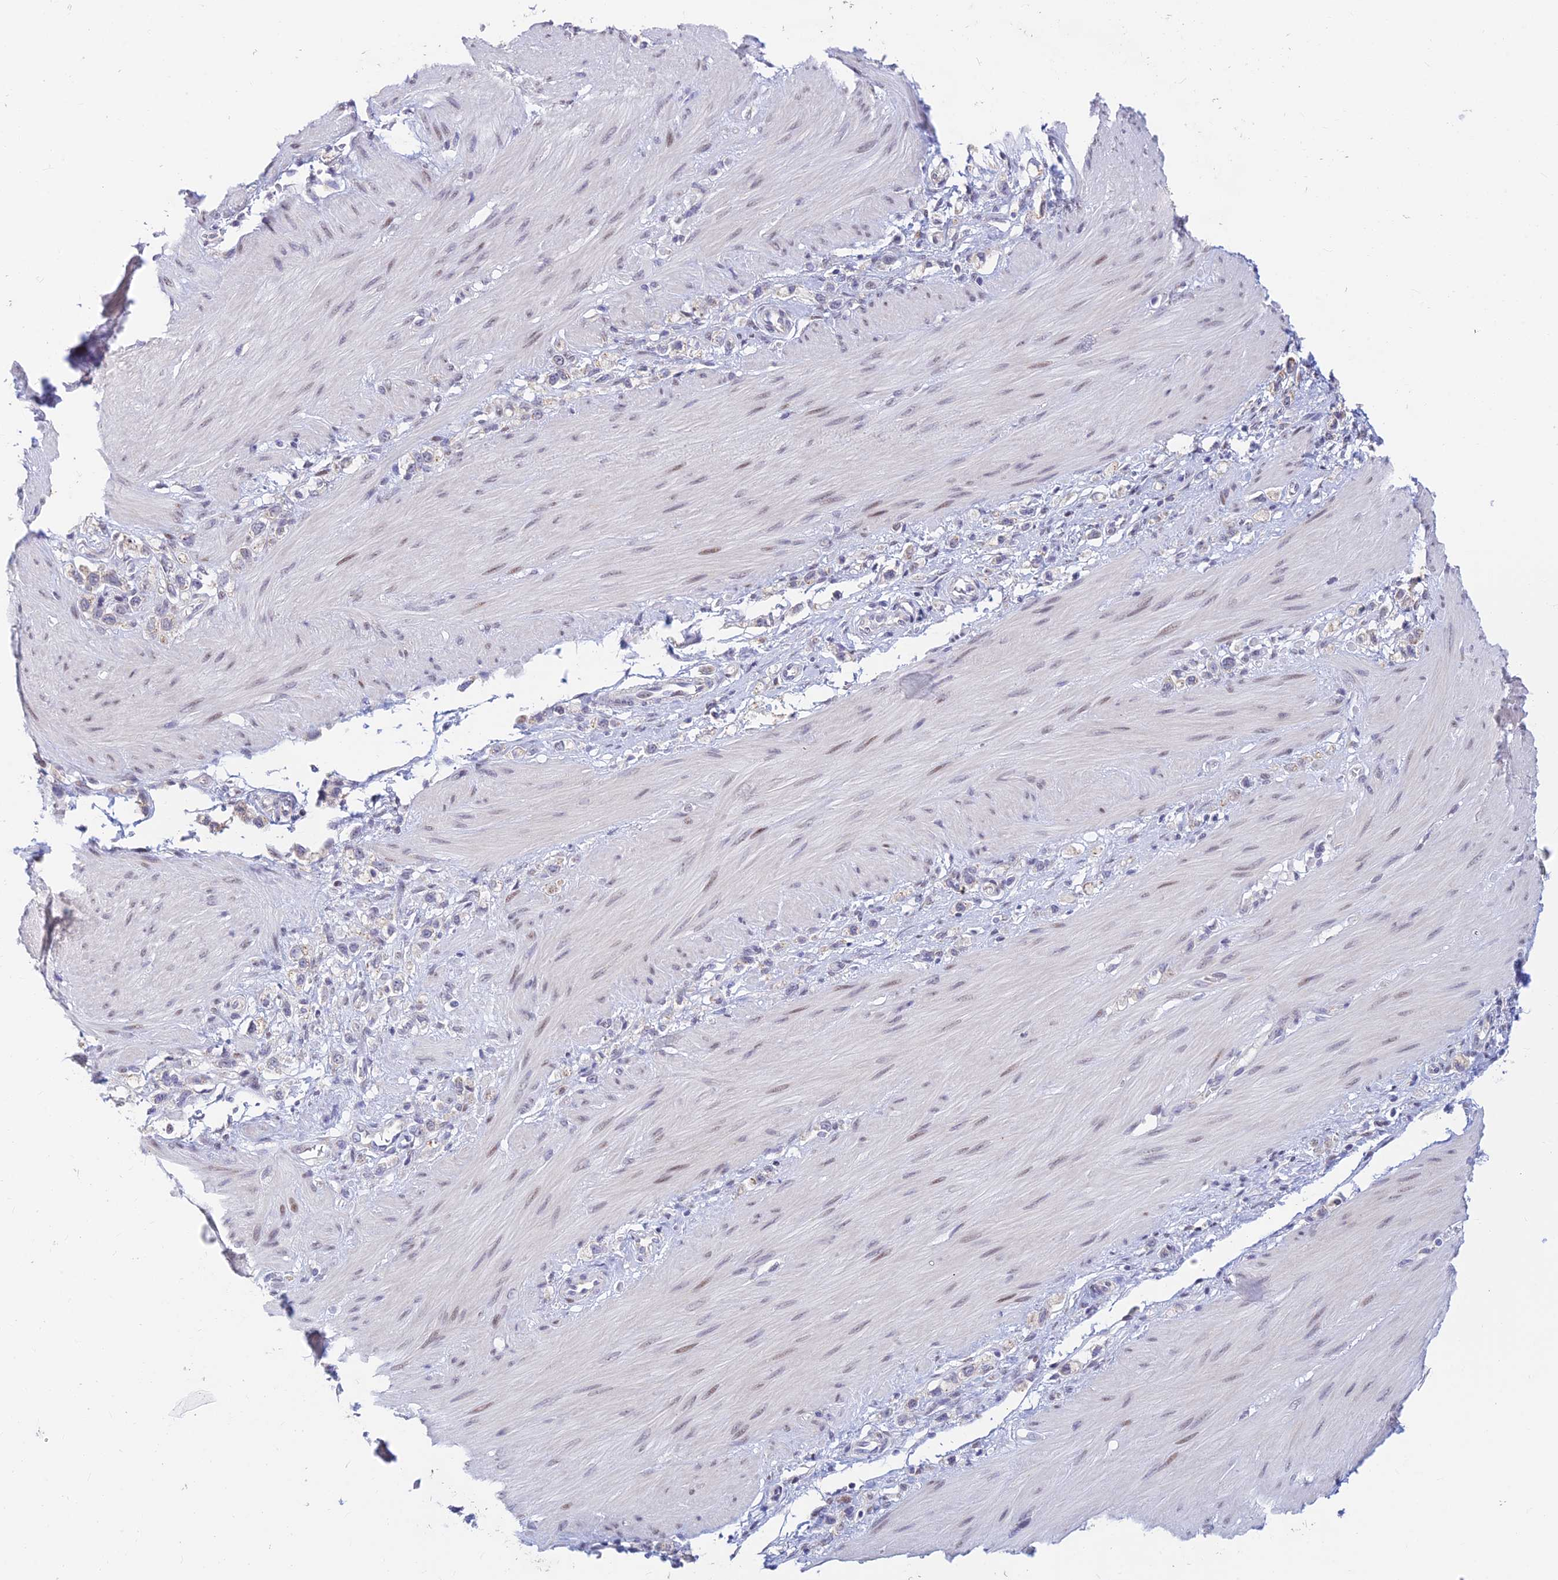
{"staining": {"intensity": "negative", "quantity": "none", "location": "none"}, "tissue": "stomach cancer", "cell_type": "Tumor cells", "image_type": "cancer", "snomed": [{"axis": "morphology", "description": "Adenocarcinoma, NOS"}, {"axis": "topography", "description": "Stomach"}], "caption": "A histopathology image of human stomach cancer (adenocarcinoma) is negative for staining in tumor cells.", "gene": "INKA1", "patient": {"sex": "female", "age": 65}}